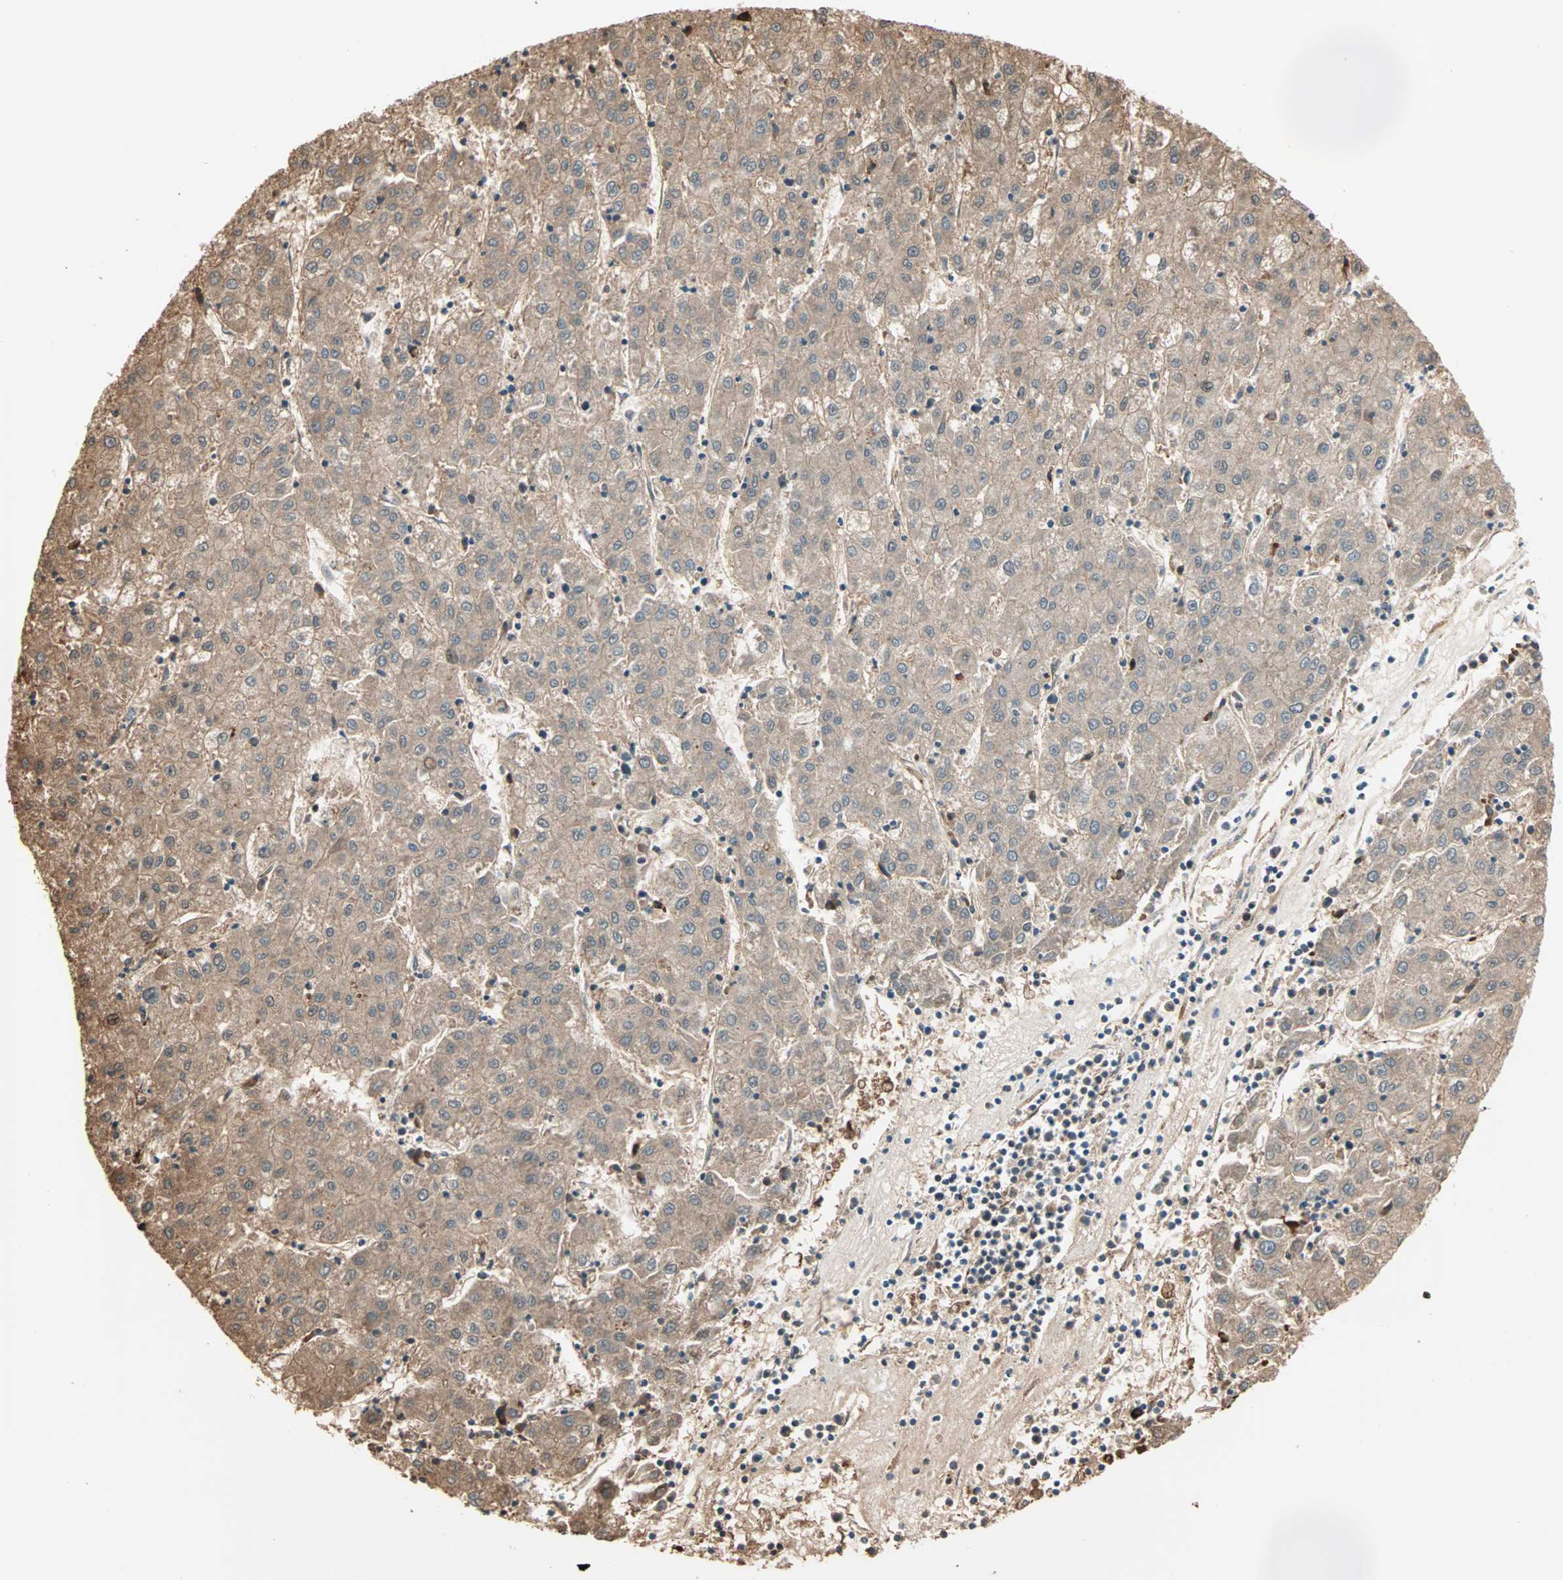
{"staining": {"intensity": "moderate", "quantity": ">75%", "location": "cytoplasmic/membranous"}, "tissue": "liver cancer", "cell_type": "Tumor cells", "image_type": "cancer", "snomed": [{"axis": "morphology", "description": "Carcinoma, Hepatocellular, NOS"}, {"axis": "topography", "description": "Liver"}], "caption": "About >75% of tumor cells in liver hepatocellular carcinoma exhibit moderate cytoplasmic/membranous protein expression as visualized by brown immunohistochemical staining.", "gene": "P4HA1", "patient": {"sex": "male", "age": 72}}